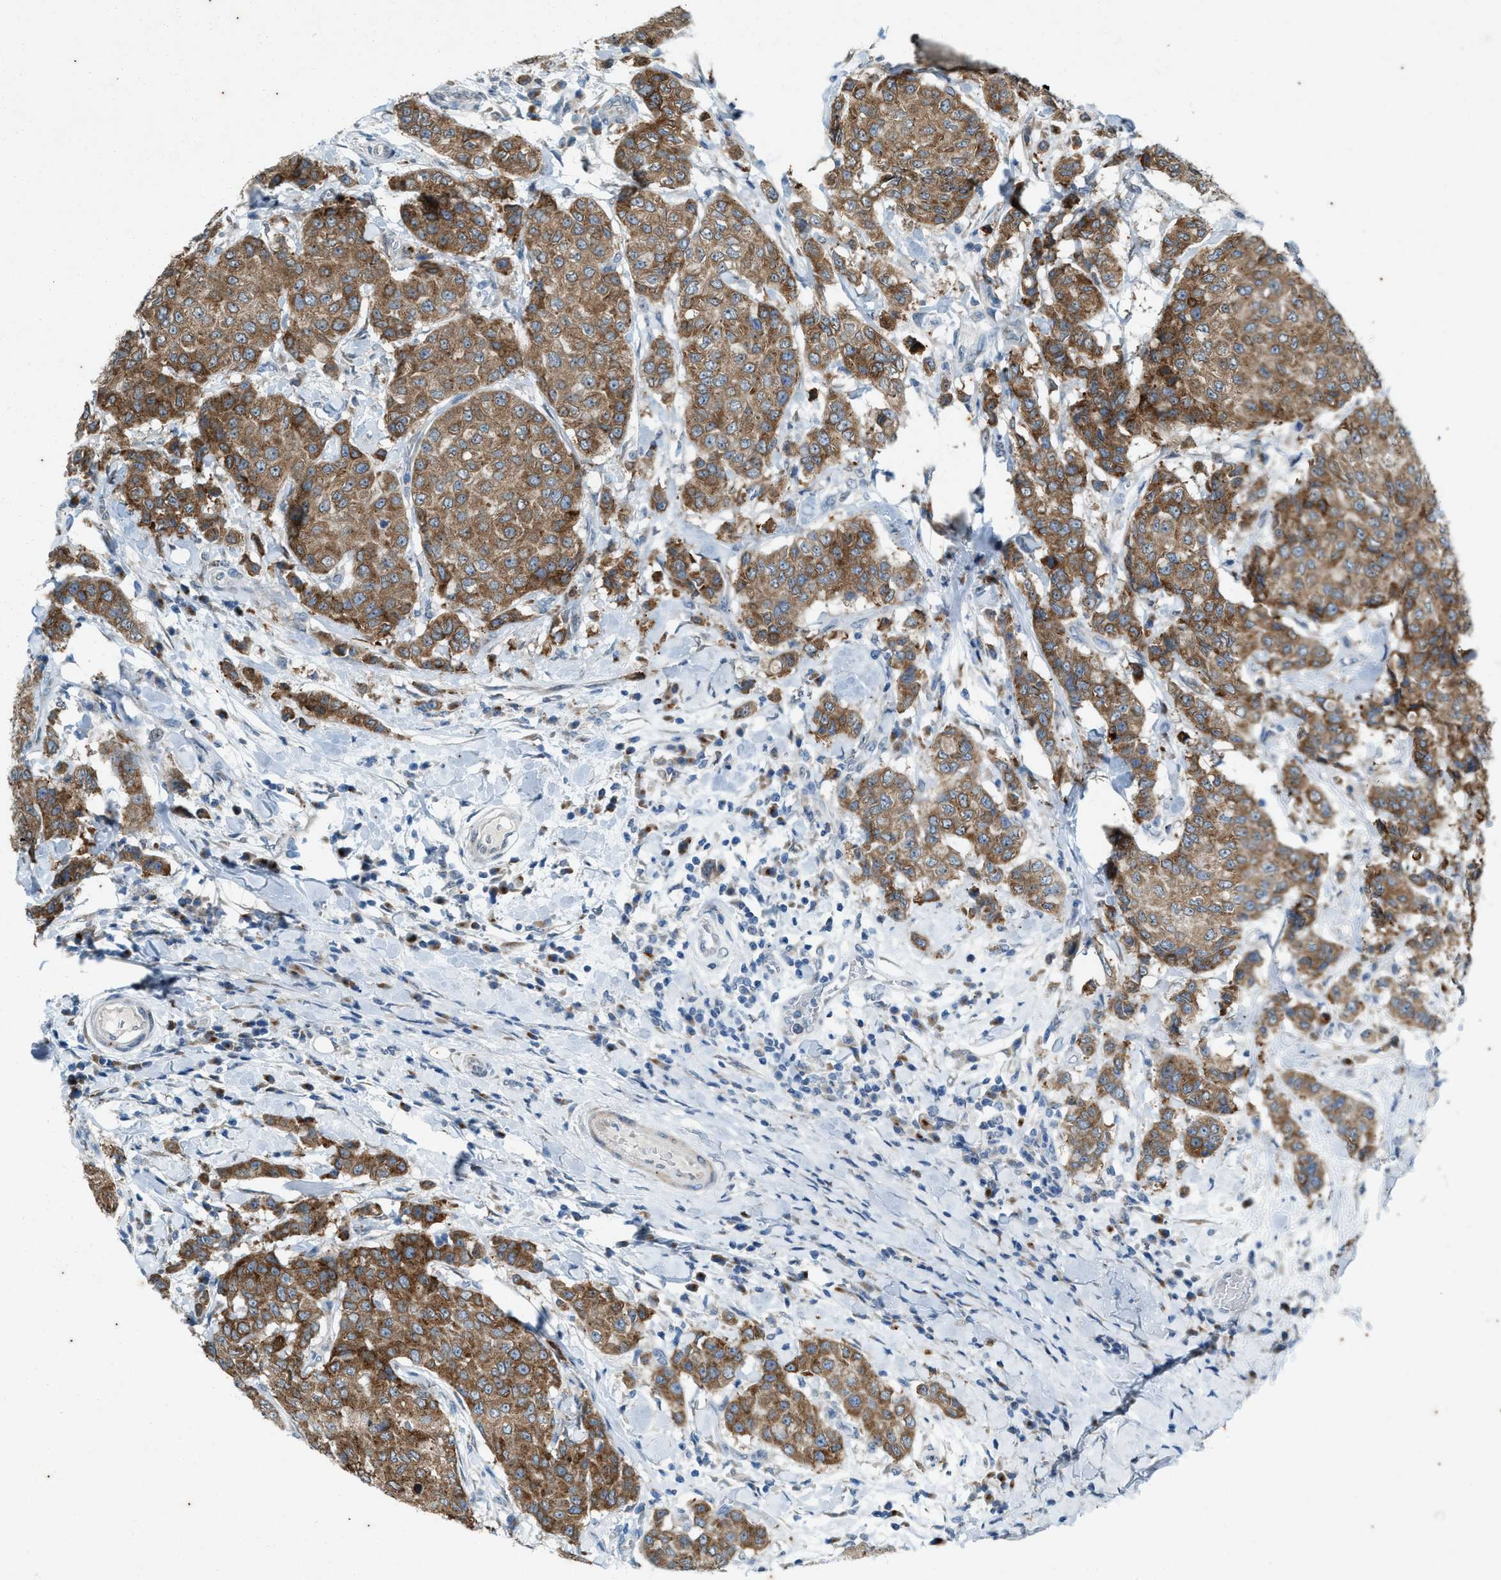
{"staining": {"intensity": "moderate", "quantity": ">75%", "location": "cytoplasmic/membranous"}, "tissue": "breast cancer", "cell_type": "Tumor cells", "image_type": "cancer", "snomed": [{"axis": "morphology", "description": "Duct carcinoma"}, {"axis": "topography", "description": "Breast"}], "caption": "Tumor cells show medium levels of moderate cytoplasmic/membranous expression in approximately >75% of cells in breast cancer (infiltrating ductal carcinoma).", "gene": "CHPF2", "patient": {"sex": "female", "age": 27}}